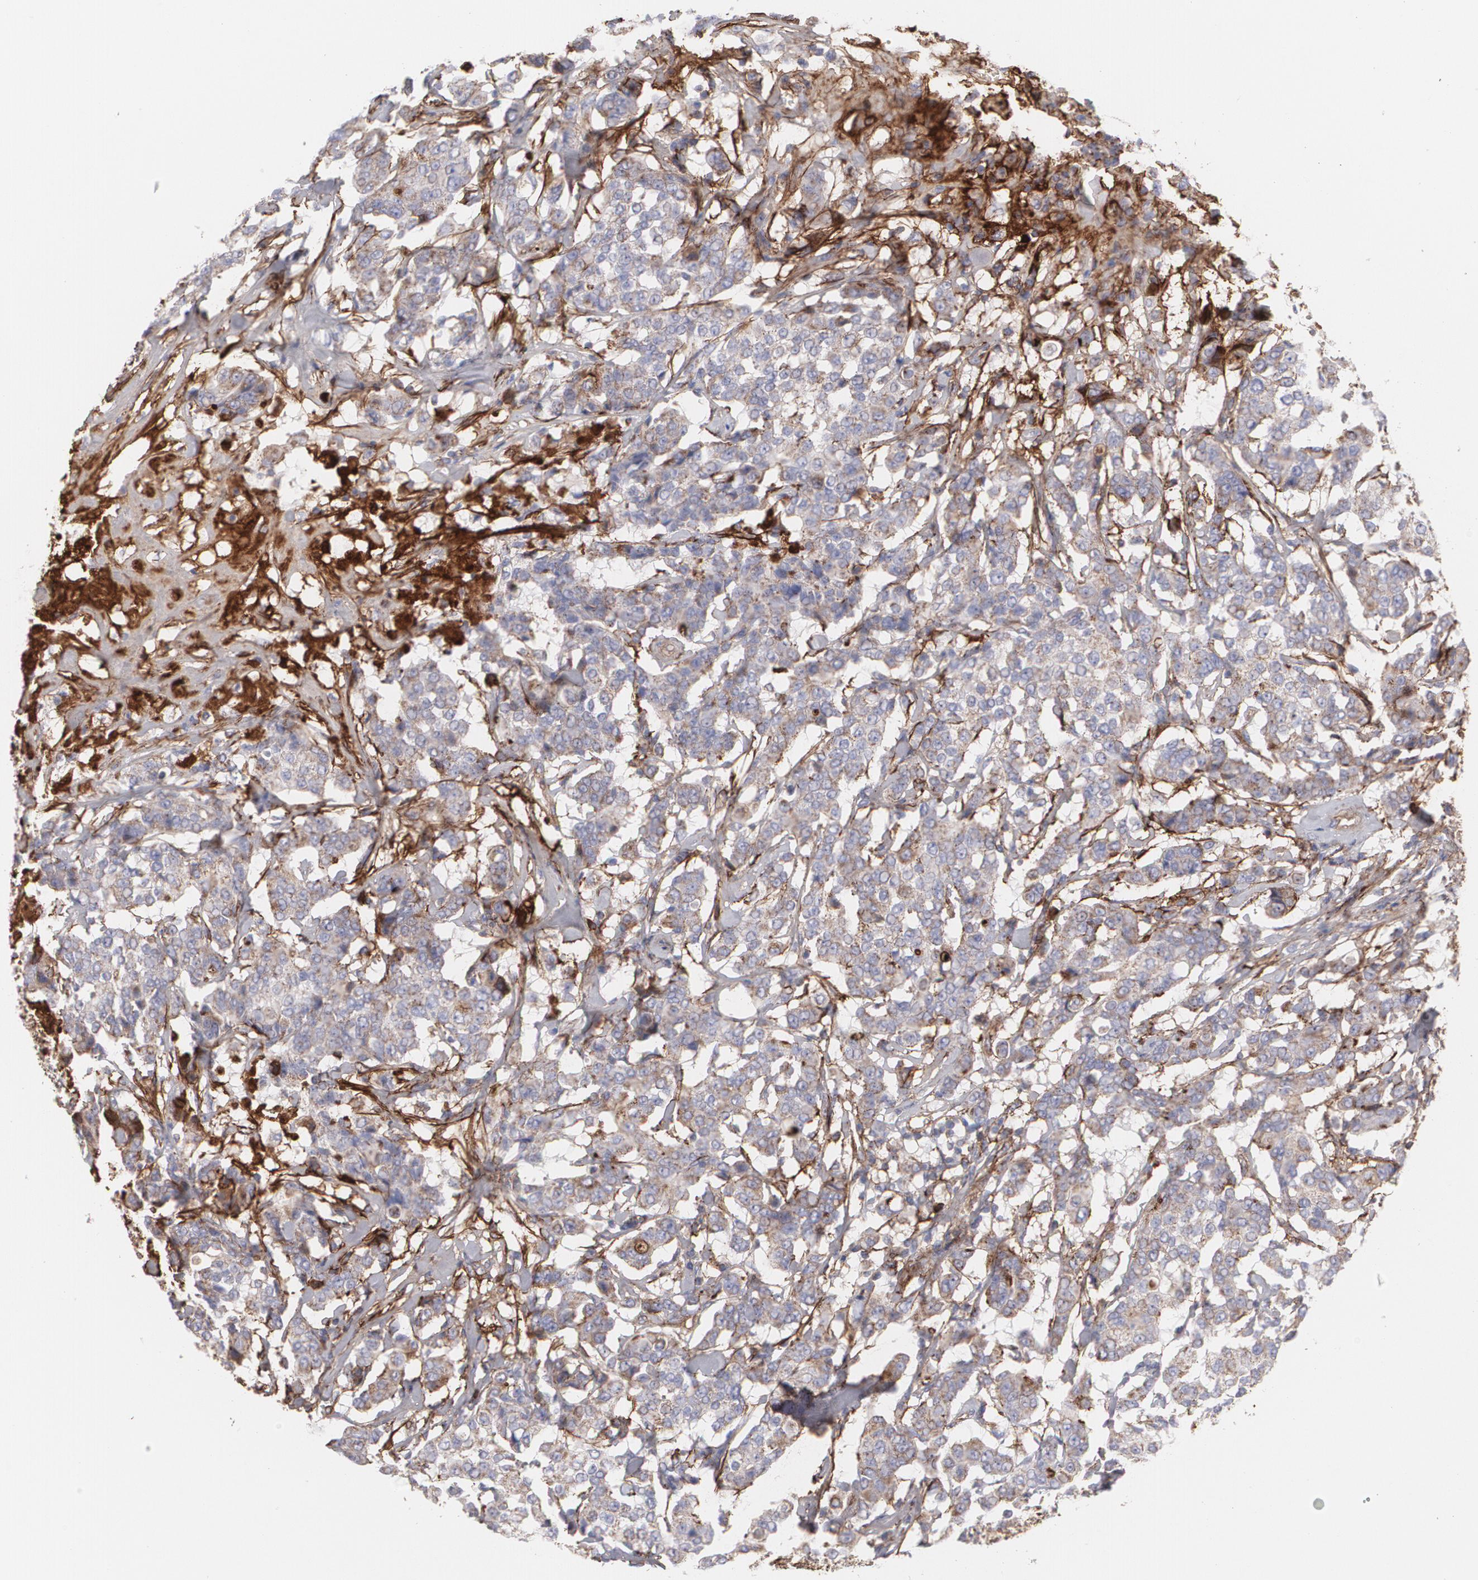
{"staining": {"intensity": "moderate", "quantity": ">75%", "location": "cytoplasmic/membranous"}, "tissue": "breast cancer", "cell_type": "Tumor cells", "image_type": "cancer", "snomed": [{"axis": "morphology", "description": "Duct carcinoma"}, {"axis": "topography", "description": "Breast"}], "caption": "The immunohistochemical stain labels moderate cytoplasmic/membranous staining in tumor cells of breast cancer tissue. (brown staining indicates protein expression, while blue staining denotes nuclei).", "gene": "FBLN1", "patient": {"sex": "female", "age": 27}}